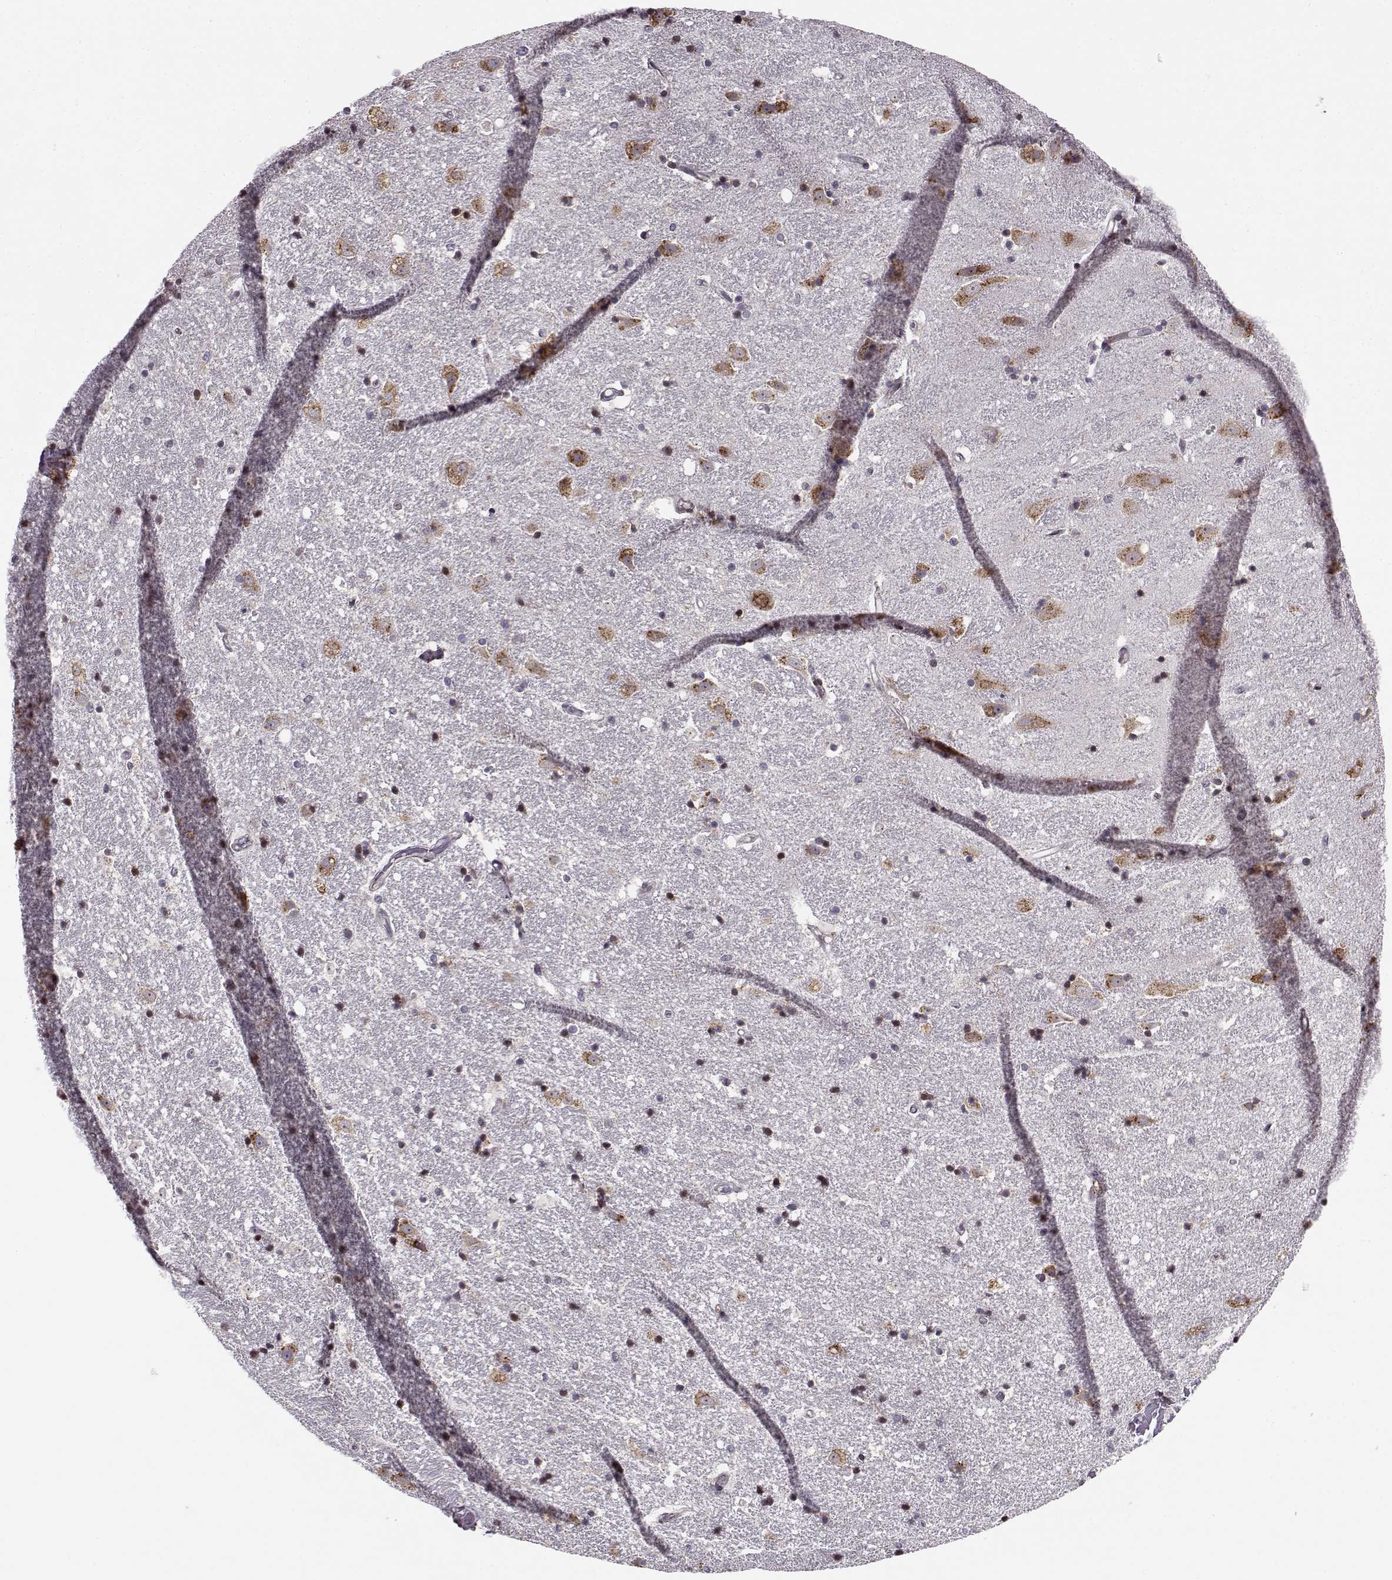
{"staining": {"intensity": "moderate", "quantity": "<25%", "location": "cytoplasmic/membranous"}, "tissue": "hippocampus", "cell_type": "Glial cells", "image_type": "normal", "snomed": [{"axis": "morphology", "description": "Normal tissue, NOS"}, {"axis": "topography", "description": "Hippocampus"}], "caption": "Approximately <25% of glial cells in normal human hippocampus reveal moderate cytoplasmic/membranous protein staining as visualized by brown immunohistochemical staining.", "gene": "RPL31", "patient": {"sex": "male", "age": 49}}